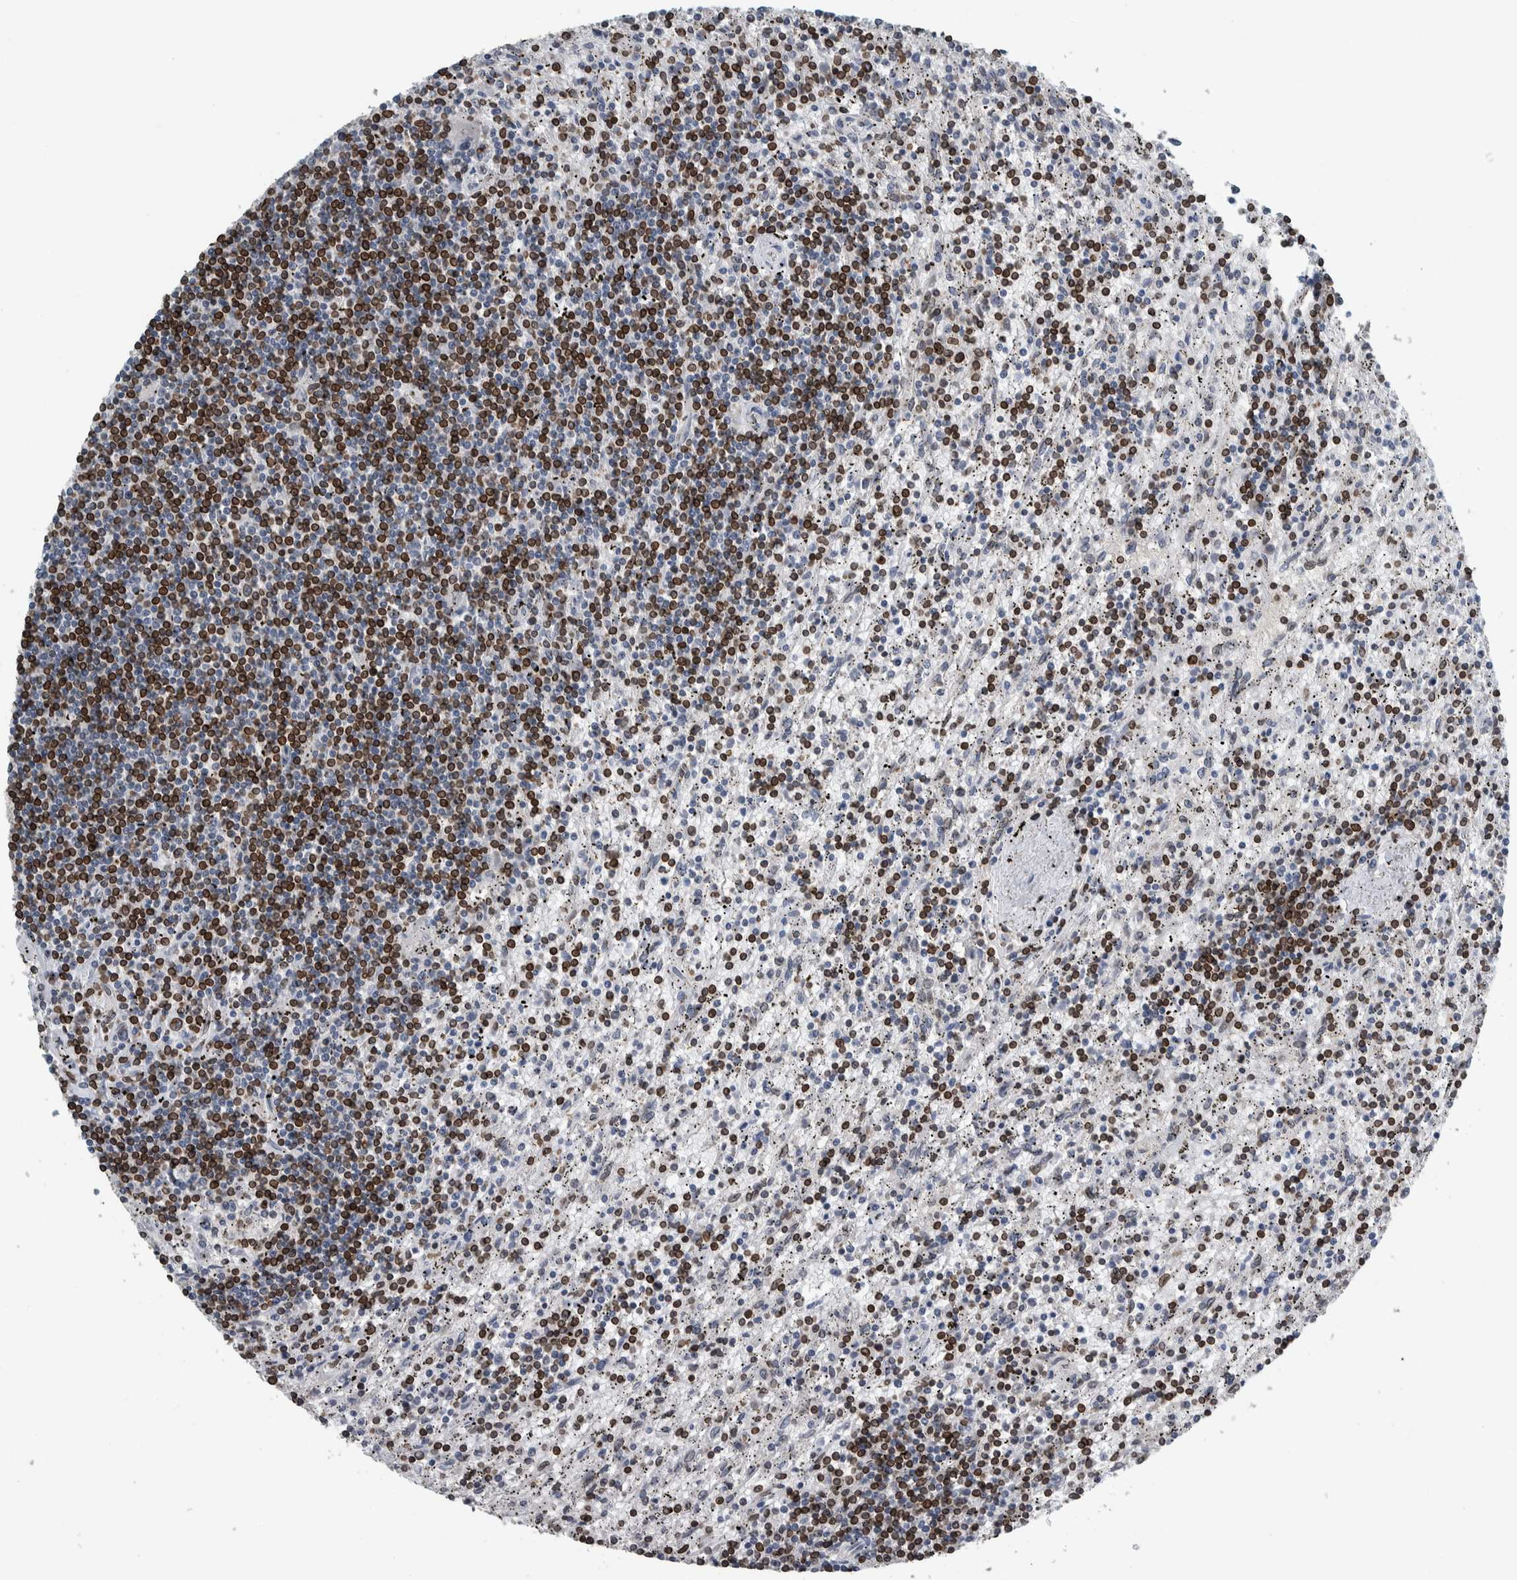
{"staining": {"intensity": "moderate", "quantity": "25%-75%", "location": "cytoplasmic/membranous,nuclear"}, "tissue": "lymphoma", "cell_type": "Tumor cells", "image_type": "cancer", "snomed": [{"axis": "morphology", "description": "Malignant lymphoma, non-Hodgkin's type, Low grade"}, {"axis": "topography", "description": "Spleen"}], "caption": "Low-grade malignant lymphoma, non-Hodgkin's type stained with IHC displays moderate cytoplasmic/membranous and nuclear positivity in about 25%-75% of tumor cells.", "gene": "FAM135B", "patient": {"sex": "male", "age": 76}}